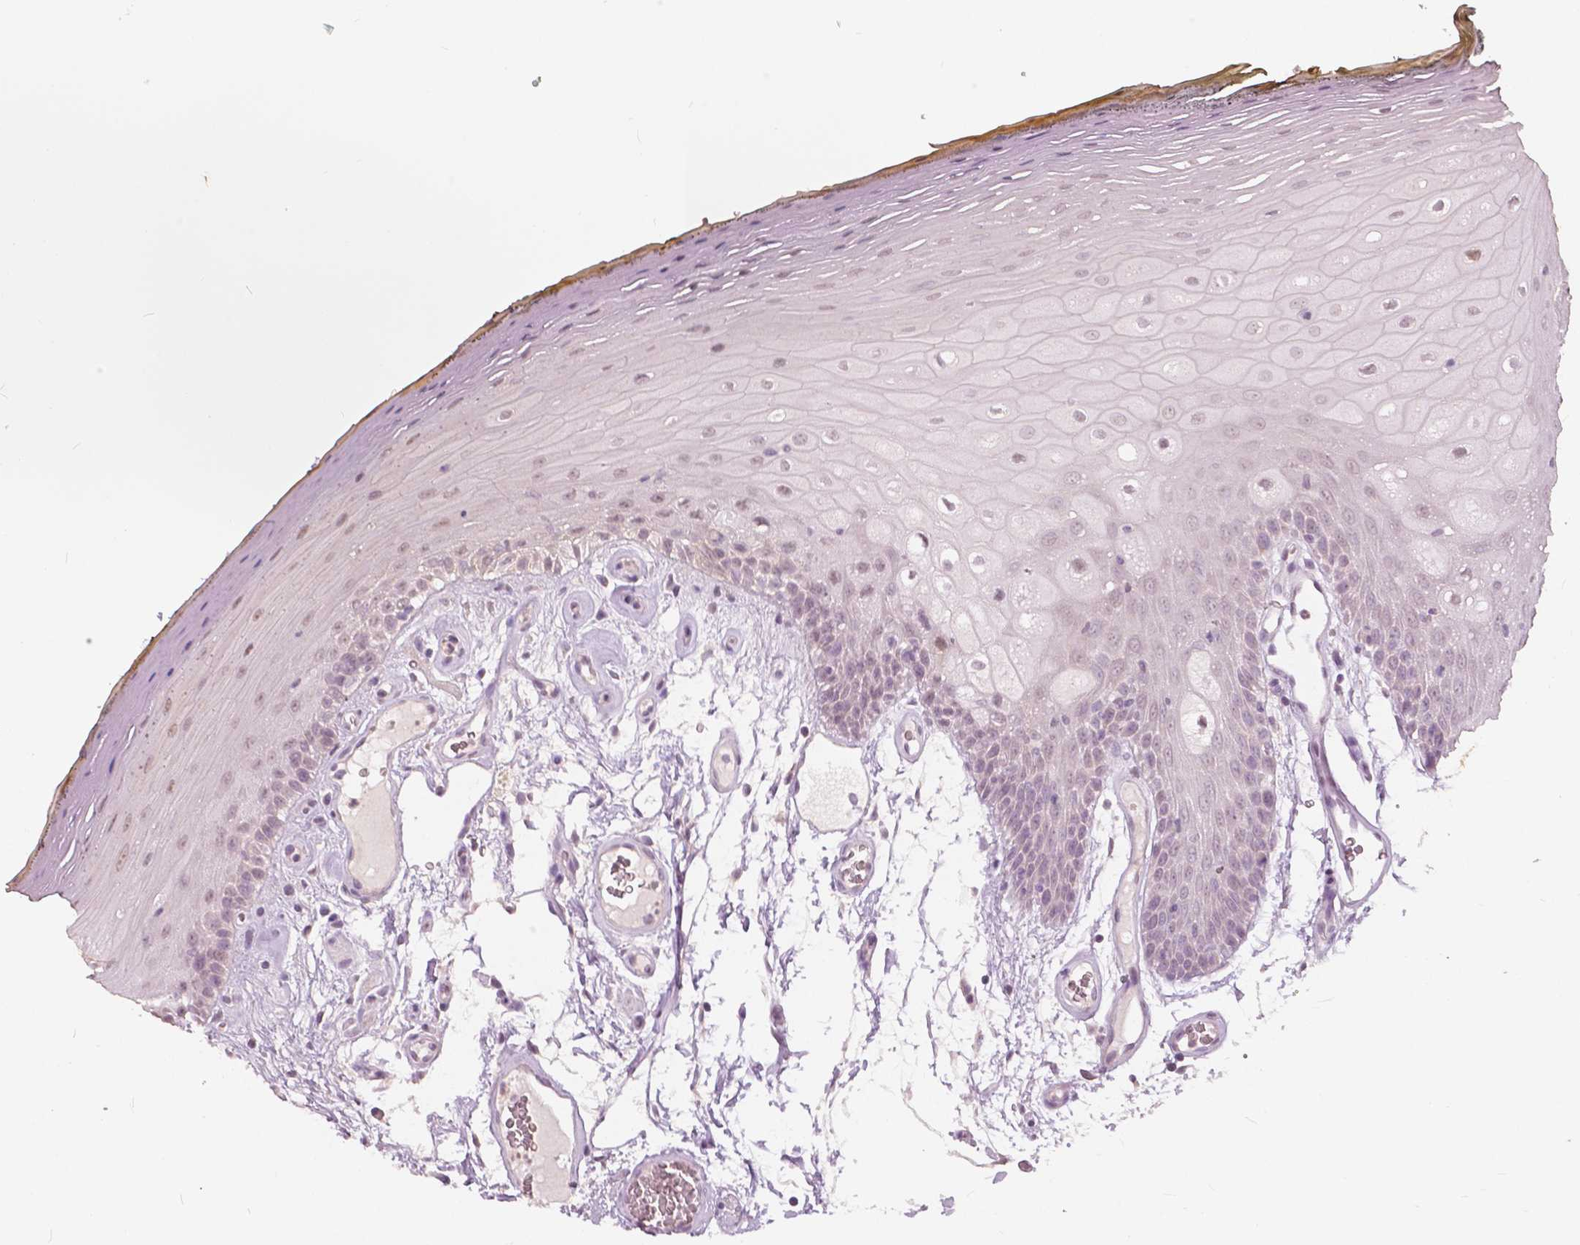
{"staining": {"intensity": "weak", "quantity": "25%-75%", "location": "nuclear"}, "tissue": "oral mucosa", "cell_type": "Squamous epithelial cells", "image_type": "normal", "snomed": [{"axis": "morphology", "description": "Normal tissue, NOS"}, {"axis": "morphology", "description": "Squamous cell carcinoma, NOS"}, {"axis": "topography", "description": "Oral tissue"}, {"axis": "topography", "description": "Head-Neck"}], "caption": "A brown stain shows weak nuclear positivity of a protein in squamous epithelial cells of unremarkable oral mucosa. The protein is shown in brown color, while the nuclei are stained blue.", "gene": "NANOG", "patient": {"sex": "male", "age": 52}}